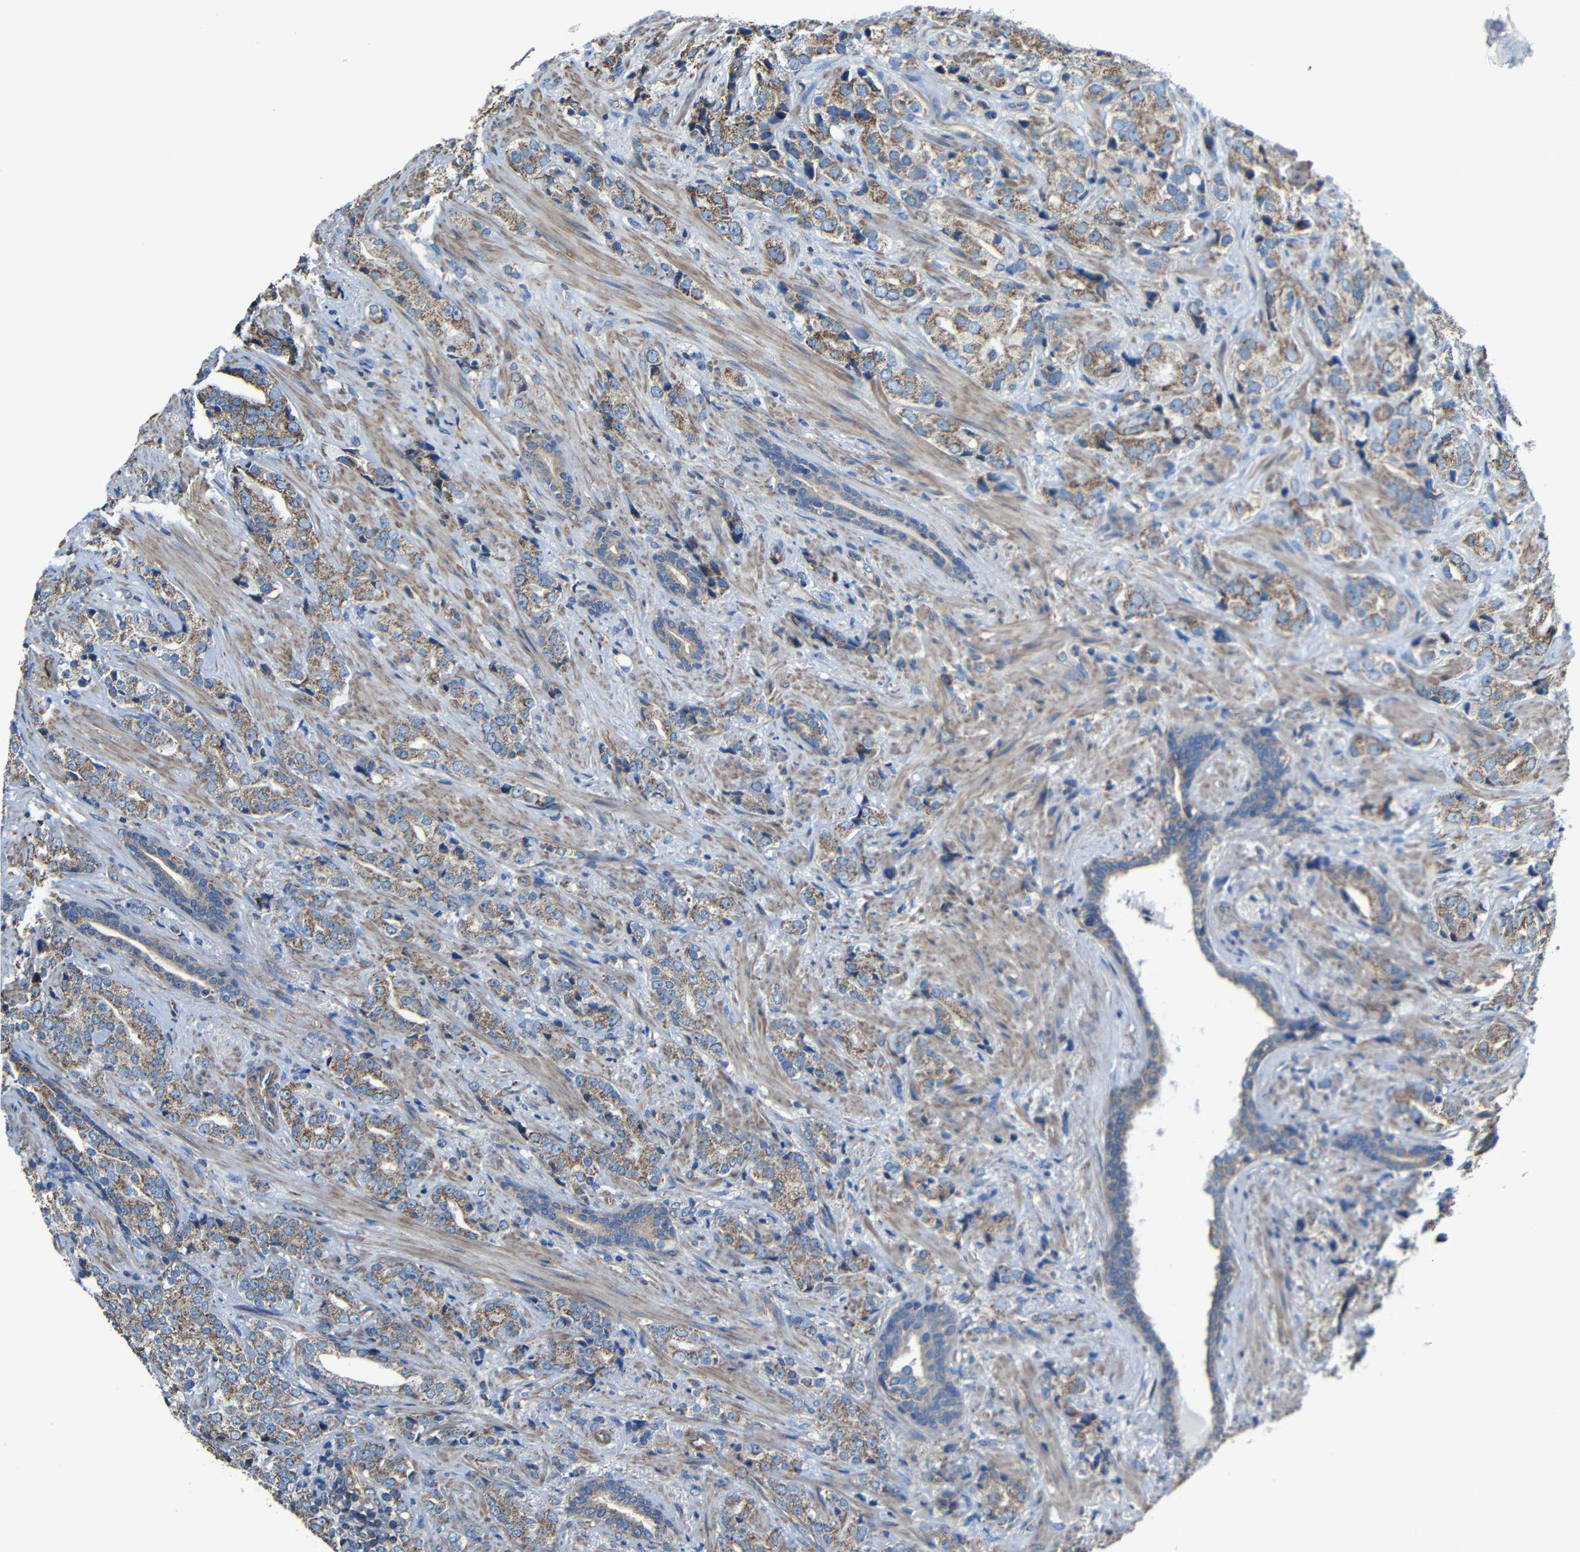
{"staining": {"intensity": "moderate", "quantity": ">75%", "location": "cytoplasmic/membranous"}, "tissue": "prostate cancer", "cell_type": "Tumor cells", "image_type": "cancer", "snomed": [{"axis": "morphology", "description": "Adenocarcinoma, High grade"}, {"axis": "topography", "description": "Prostate"}], "caption": "Tumor cells demonstrate medium levels of moderate cytoplasmic/membranous positivity in approximately >75% of cells in human high-grade adenocarcinoma (prostate).", "gene": "INTS6L", "patient": {"sex": "male", "age": 71}}